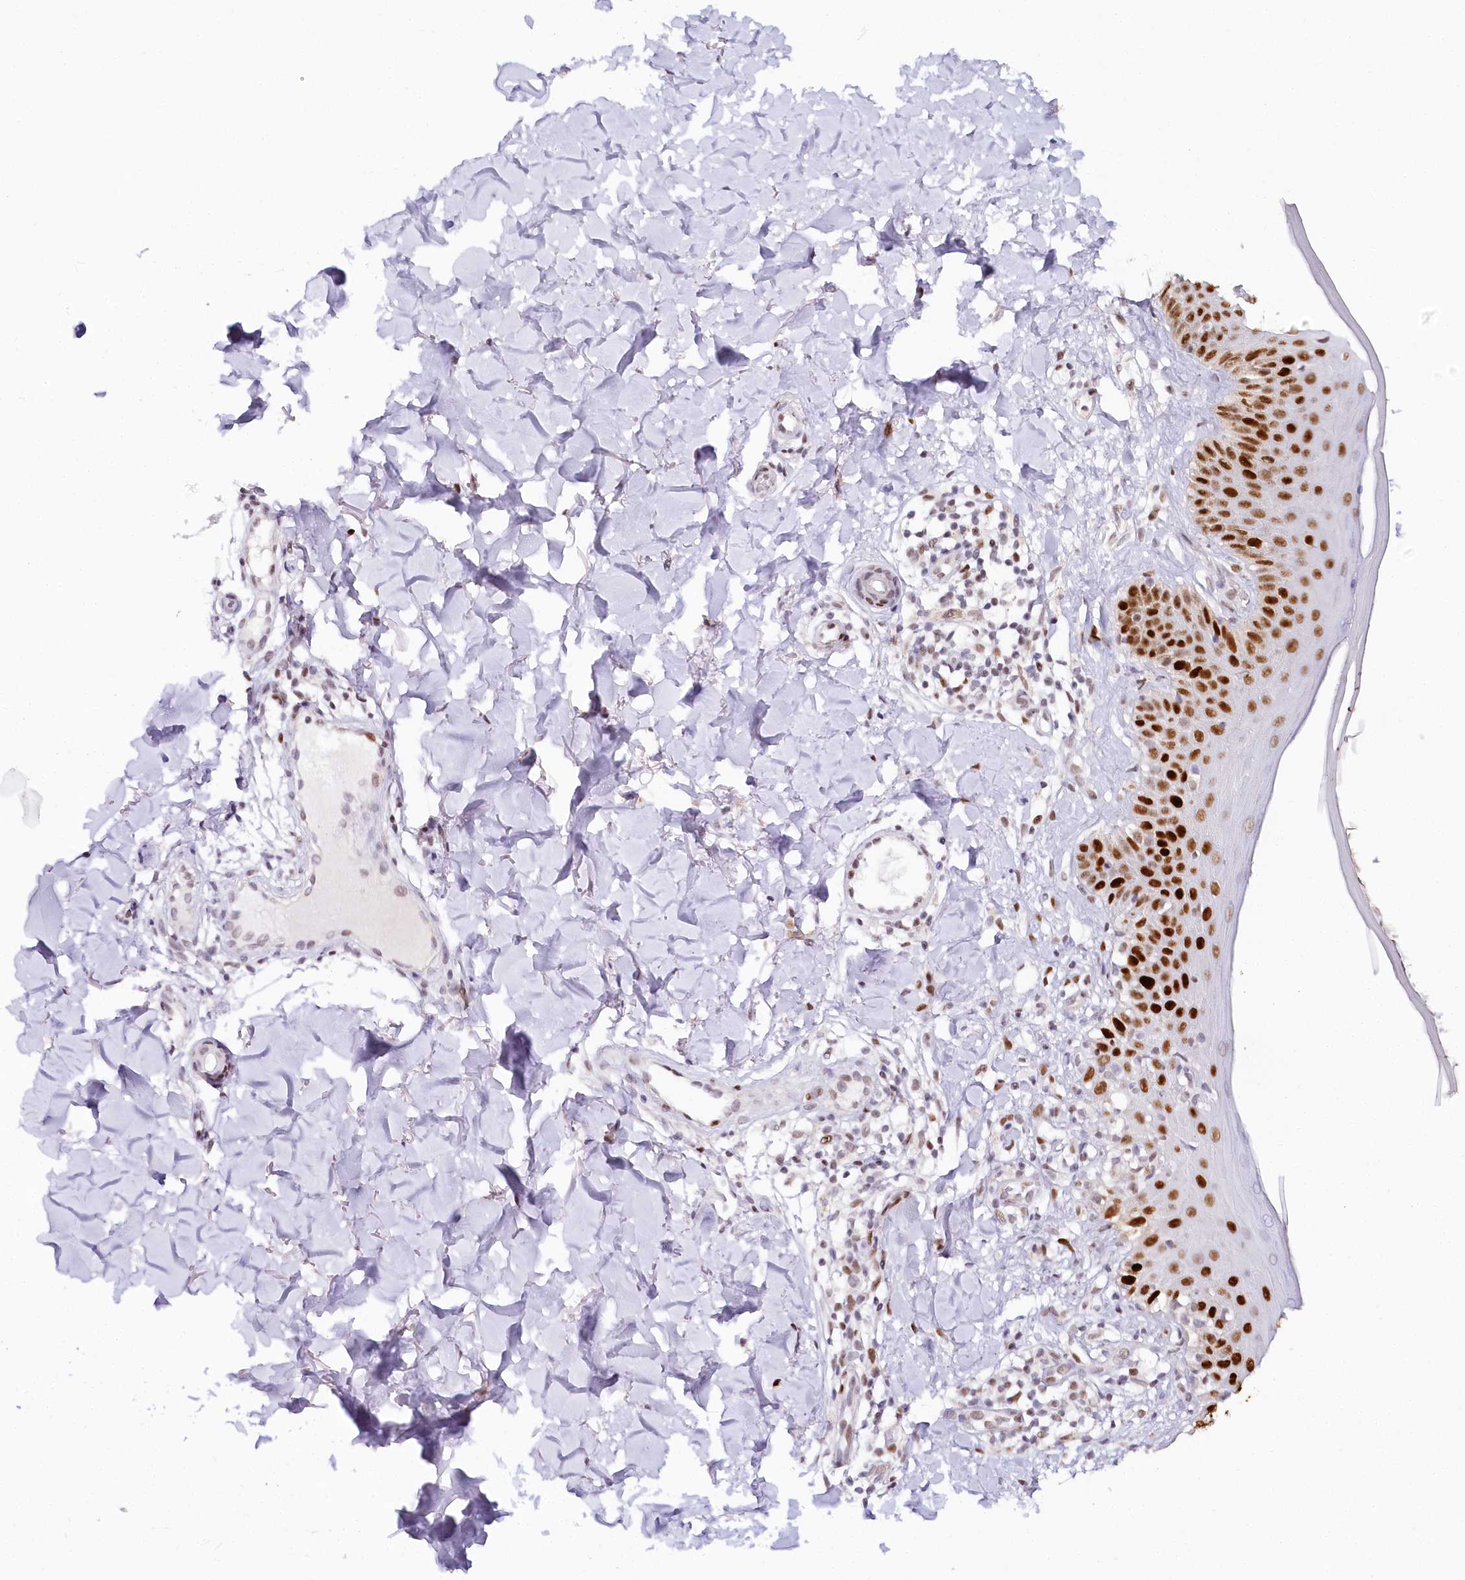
{"staining": {"intensity": "weak", "quantity": ">75%", "location": "nuclear"}, "tissue": "skin", "cell_type": "Fibroblasts", "image_type": "normal", "snomed": [{"axis": "morphology", "description": "Normal tissue, NOS"}, {"axis": "topography", "description": "Skin"}], "caption": "A low amount of weak nuclear positivity is identified in approximately >75% of fibroblasts in unremarkable skin.", "gene": "TP53", "patient": {"sex": "male", "age": 52}}